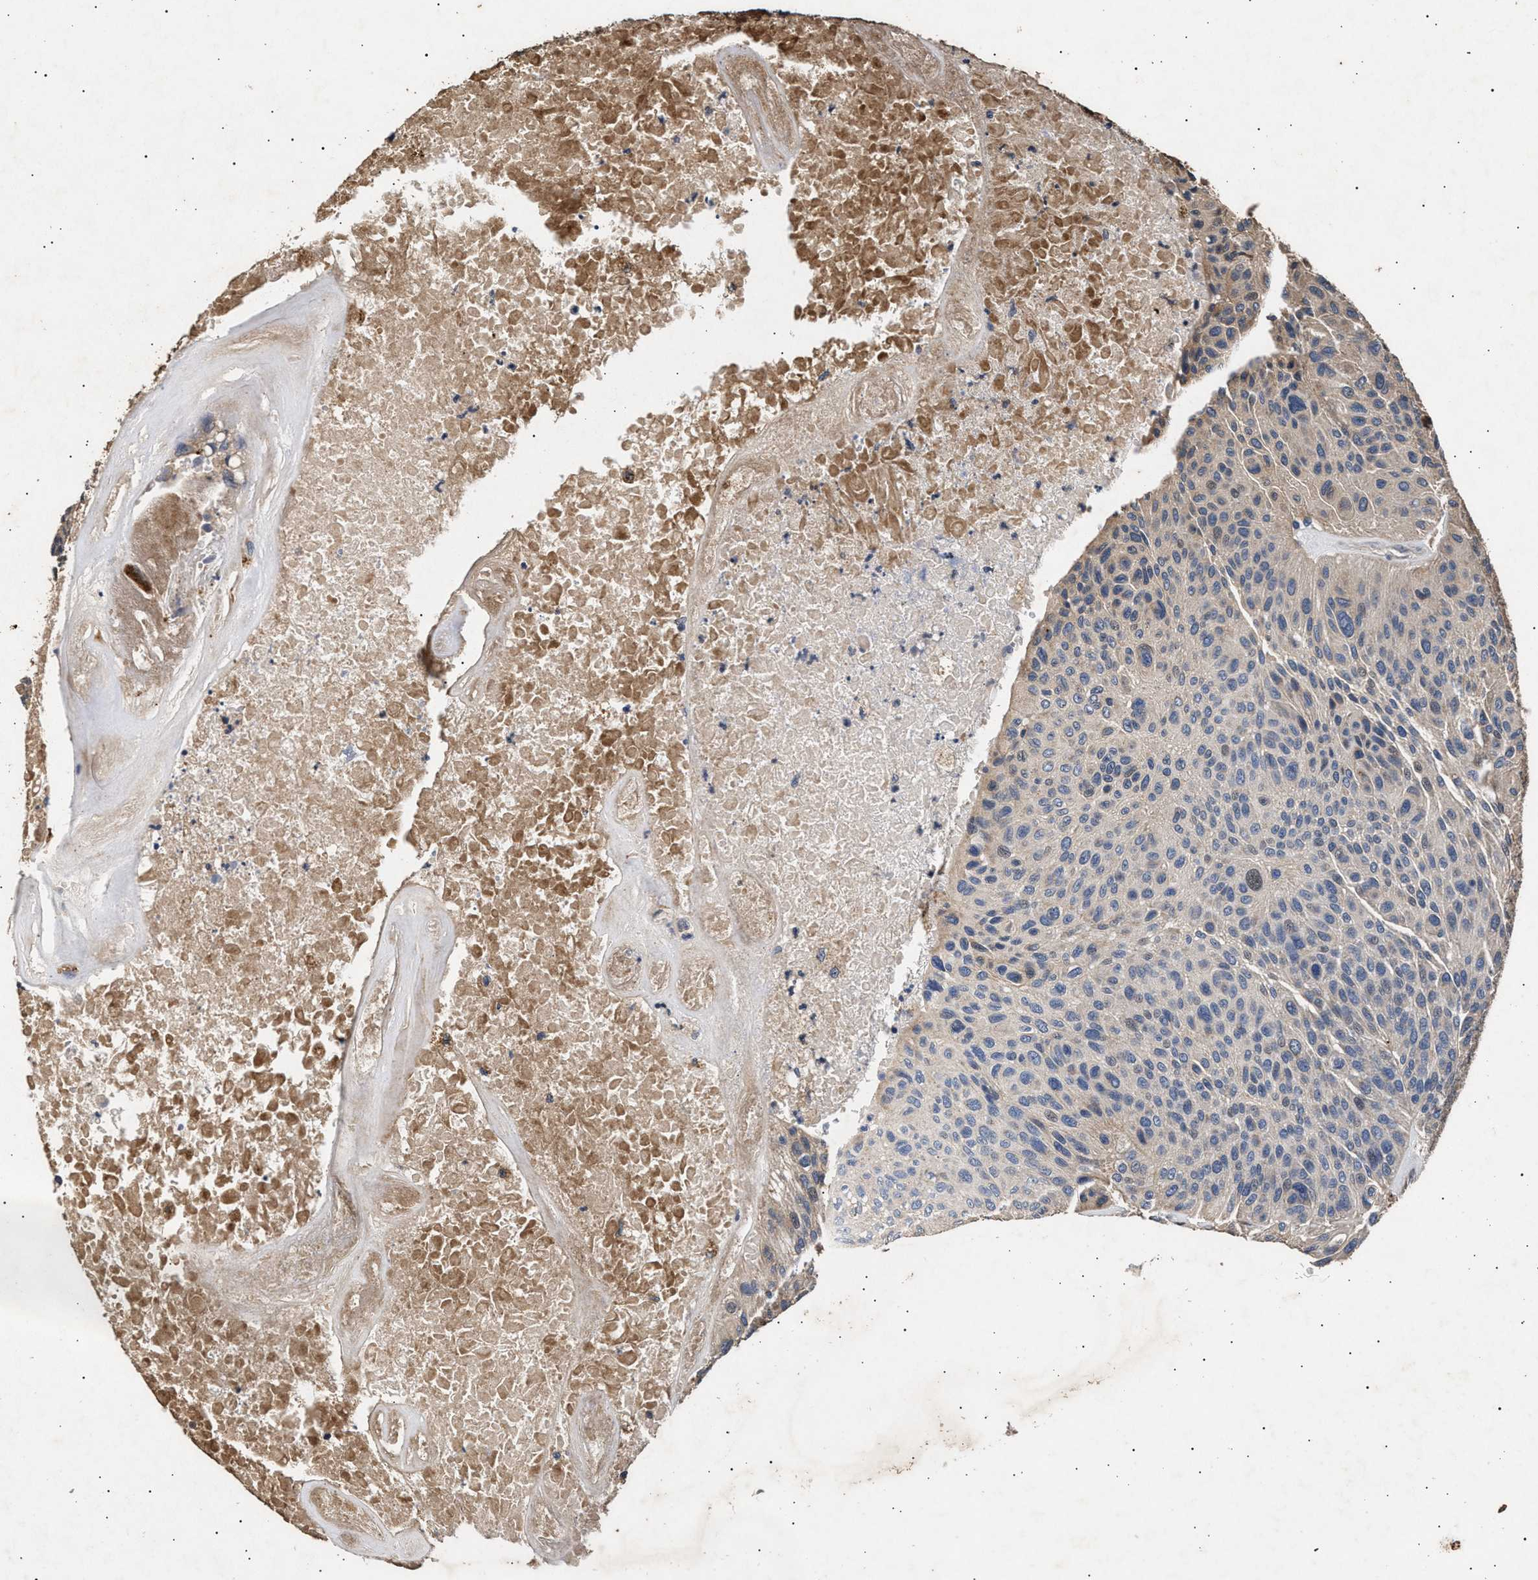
{"staining": {"intensity": "moderate", "quantity": "<25%", "location": "cytoplasmic/membranous"}, "tissue": "urothelial cancer", "cell_type": "Tumor cells", "image_type": "cancer", "snomed": [{"axis": "morphology", "description": "Urothelial carcinoma, High grade"}, {"axis": "topography", "description": "Urinary bladder"}], "caption": "Protein staining by IHC exhibits moderate cytoplasmic/membranous staining in approximately <25% of tumor cells in urothelial cancer. The protein of interest is stained brown, and the nuclei are stained in blue (DAB IHC with brightfield microscopy, high magnification).", "gene": "ITGB5", "patient": {"sex": "male", "age": 66}}